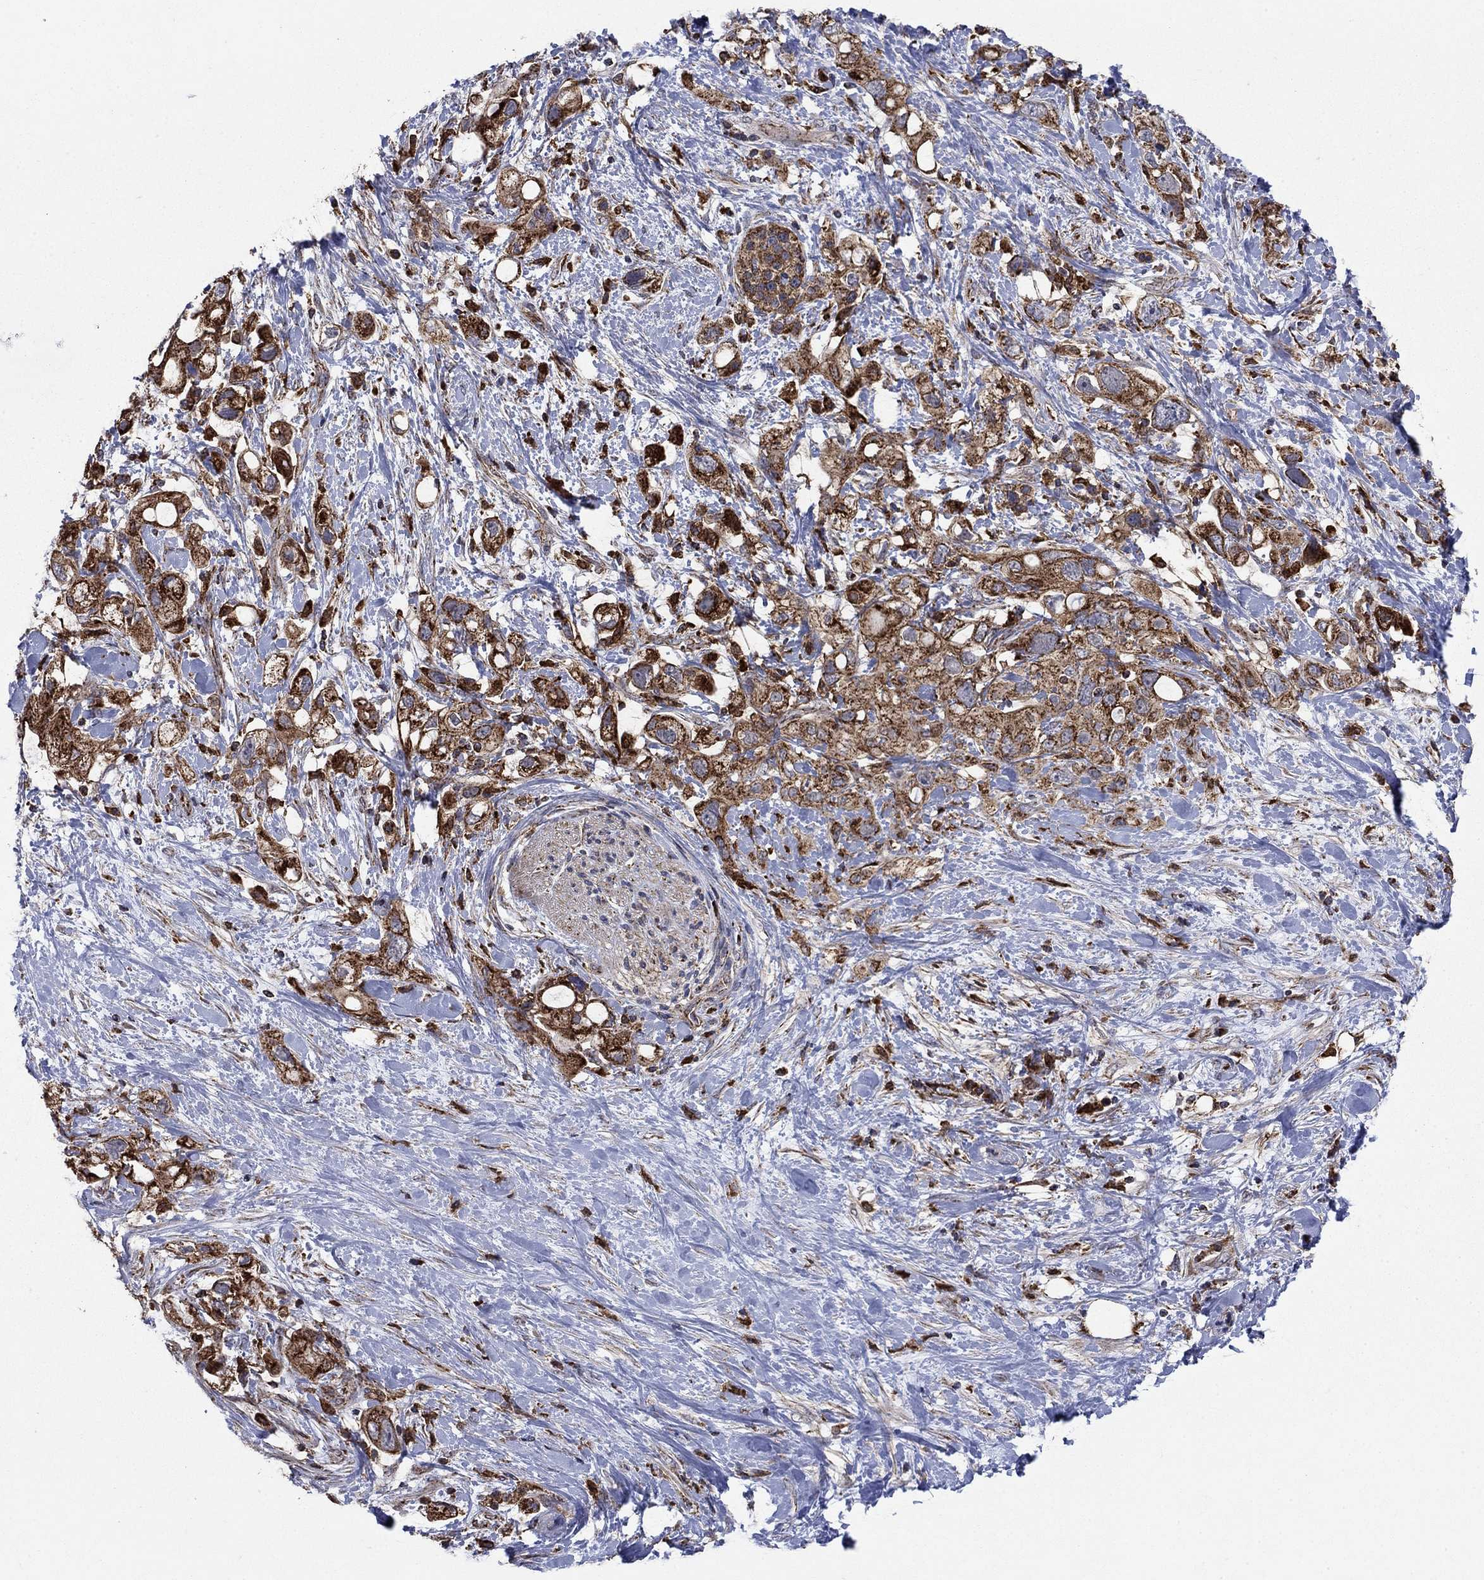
{"staining": {"intensity": "strong", "quantity": ">75%", "location": "cytoplasmic/membranous"}, "tissue": "pancreatic cancer", "cell_type": "Tumor cells", "image_type": "cancer", "snomed": [{"axis": "morphology", "description": "Adenocarcinoma, NOS"}, {"axis": "topography", "description": "Pancreas"}], "caption": "A brown stain labels strong cytoplasmic/membranous staining of a protein in human adenocarcinoma (pancreatic) tumor cells.", "gene": "RNF19B", "patient": {"sex": "female", "age": 56}}